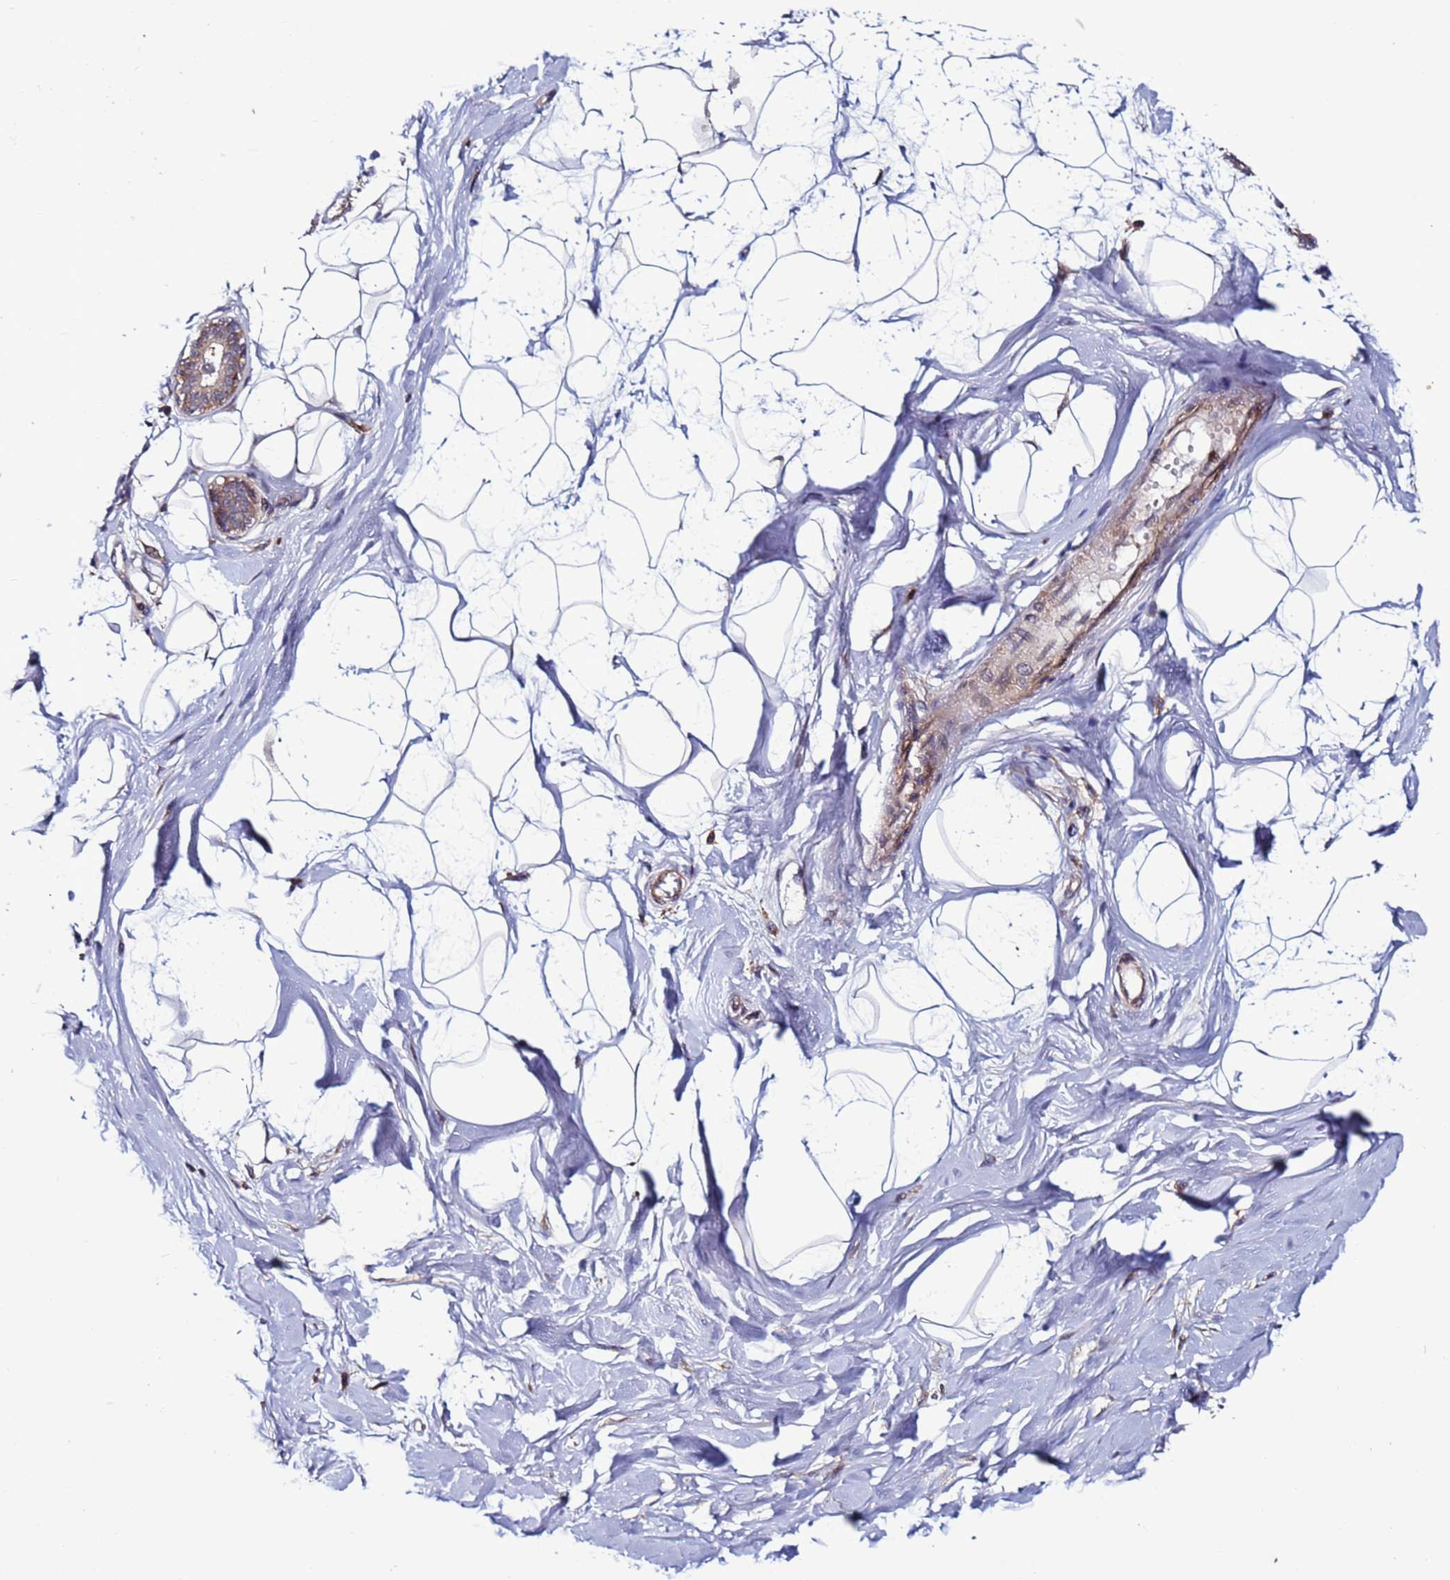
{"staining": {"intensity": "negative", "quantity": "none", "location": "none"}, "tissue": "breast", "cell_type": "Adipocytes", "image_type": "normal", "snomed": [{"axis": "morphology", "description": "Normal tissue, NOS"}, {"axis": "topography", "description": "Breast"}], "caption": "Immunohistochemistry histopathology image of unremarkable breast: human breast stained with DAB displays no significant protein positivity in adipocytes.", "gene": "GAREM1", "patient": {"sex": "female", "age": 45}}